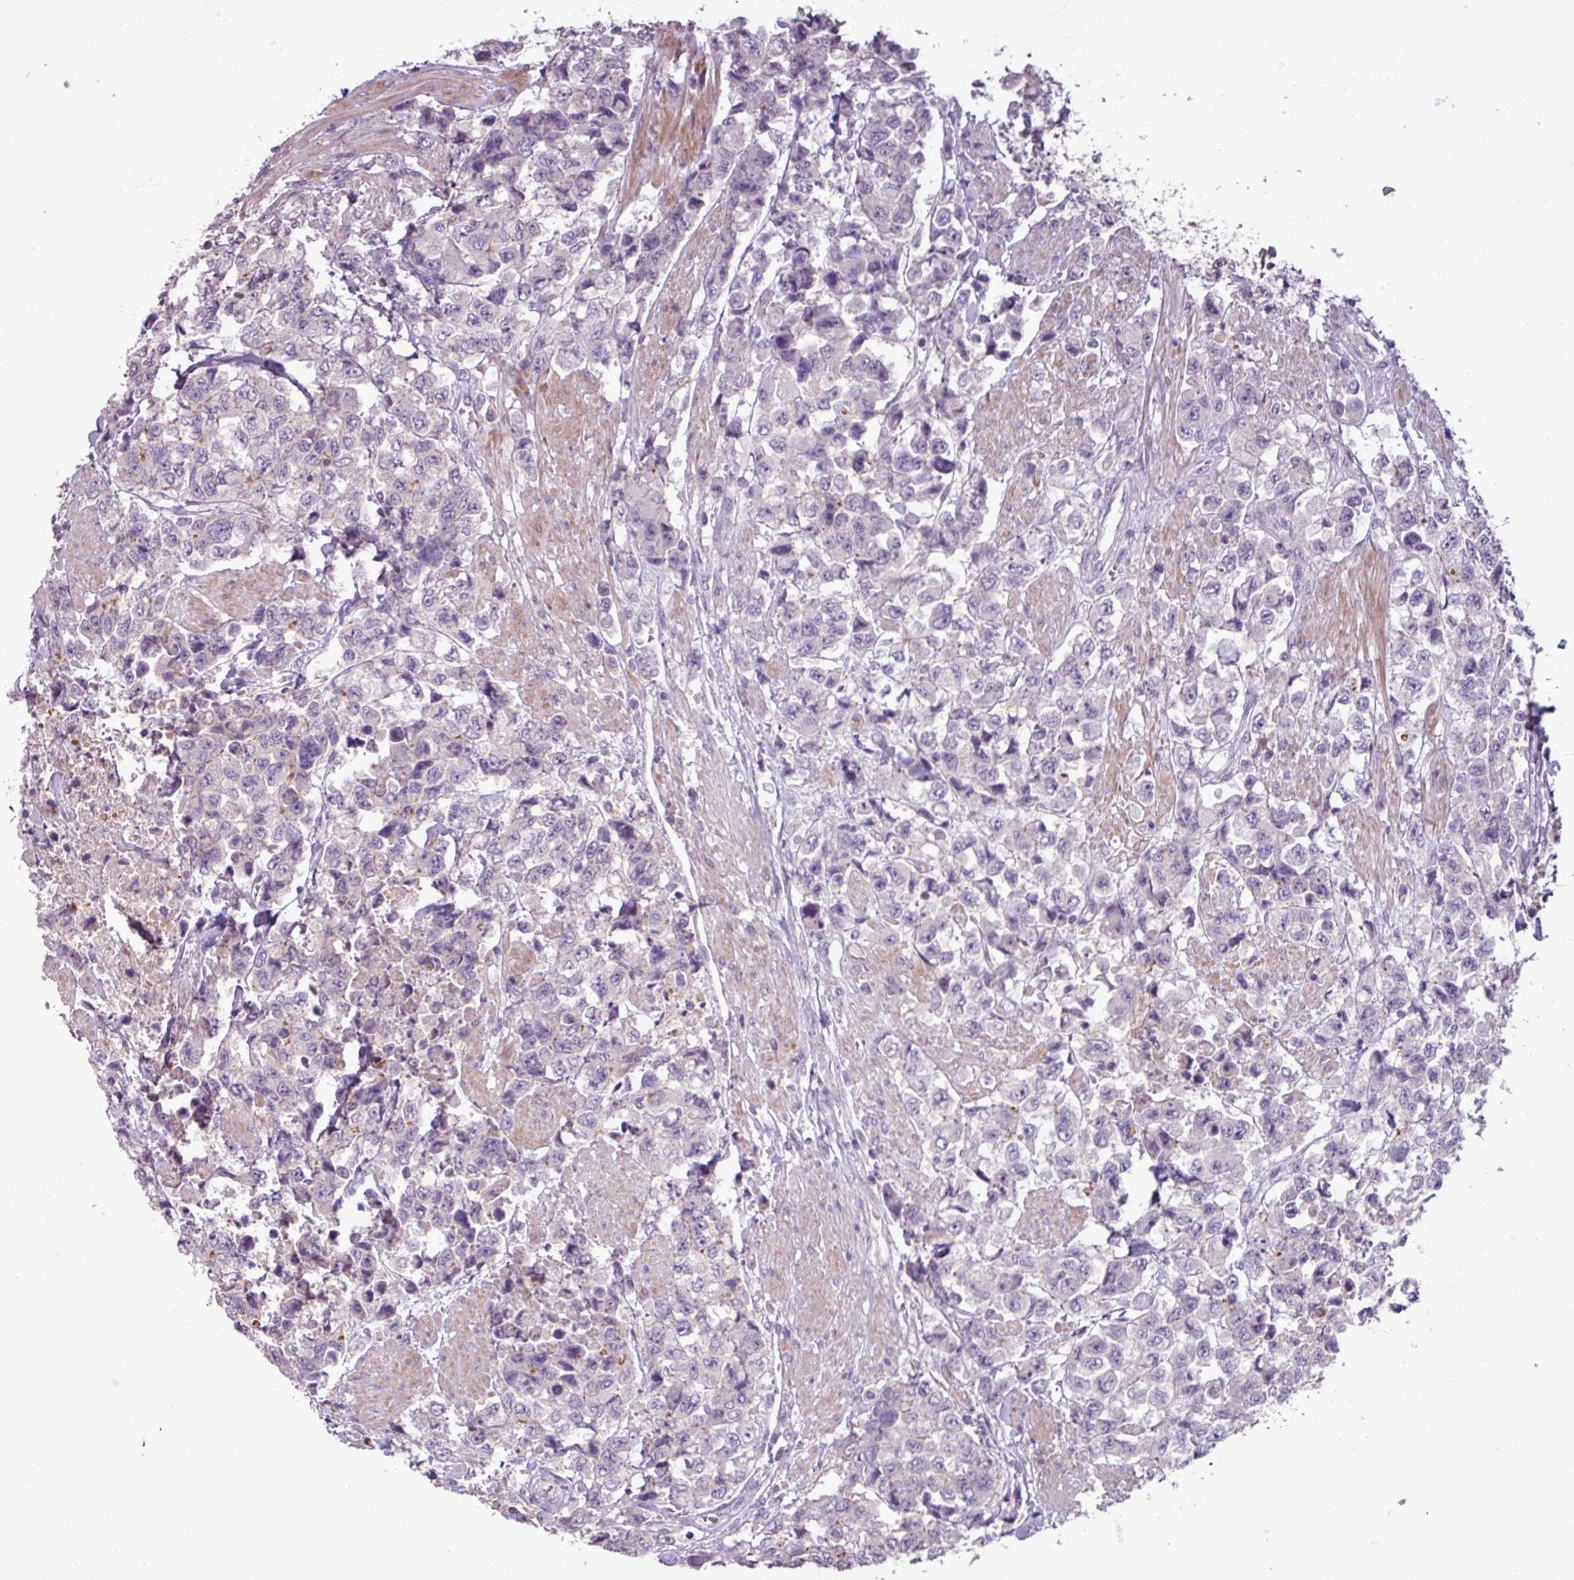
{"staining": {"intensity": "negative", "quantity": "none", "location": "none"}, "tissue": "urothelial cancer", "cell_type": "Tumor cells", "image_type": "cancer", "snomed": [{"axis": "morphology", "description": "Urothelial carcinoma, High grade"}, {"axis": "topography", "description": "Urinary bladder"}], "caption": "High power microscopy image of an IHC photomicrograph of high-grade urothelial carcinoma, revealing no significant positivity in tumor cells.", "gene": "PNMA6A", "patient": {"sex": "female", "age": 78}}